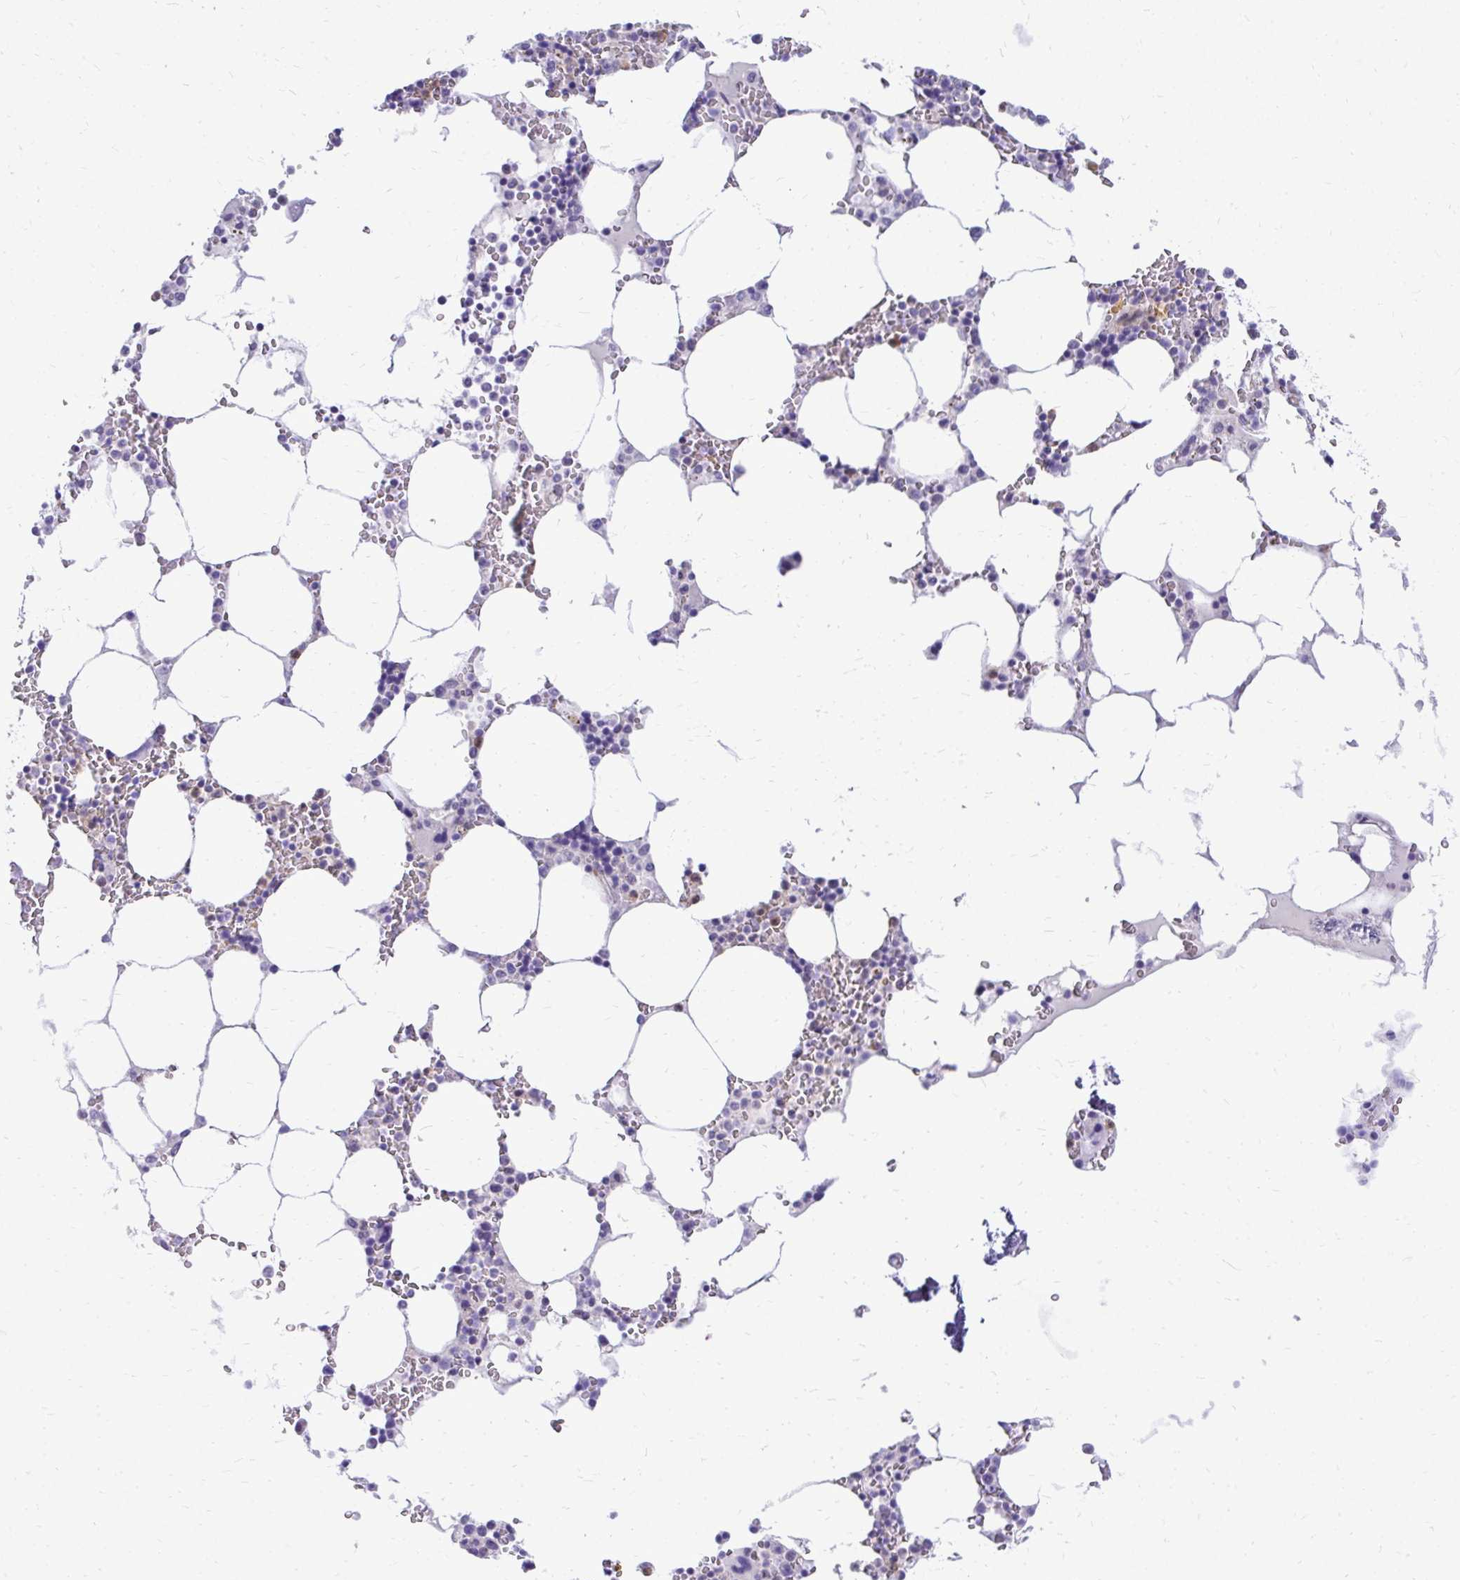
{"staining": {"intensity": "negative", "quantity": "none", "location": "none"}, "tissue": "bone marrow", "cell_type": "Hematopoietic cells", "image_type": "normal", "snomed": [{"axis": "morphology", "description": "Normal tissue, NOS"}, {"axis": "topography", "description": "Bone marrow"}], "caption": "Immunohistochemistry histopathology image of unremarkable bone marrow stained for a protein (brown), which demonstrates no expression in hematopoietic cells.", "gene": "ZSWIM9", "patient": {"sex": "male", "age": 64}}